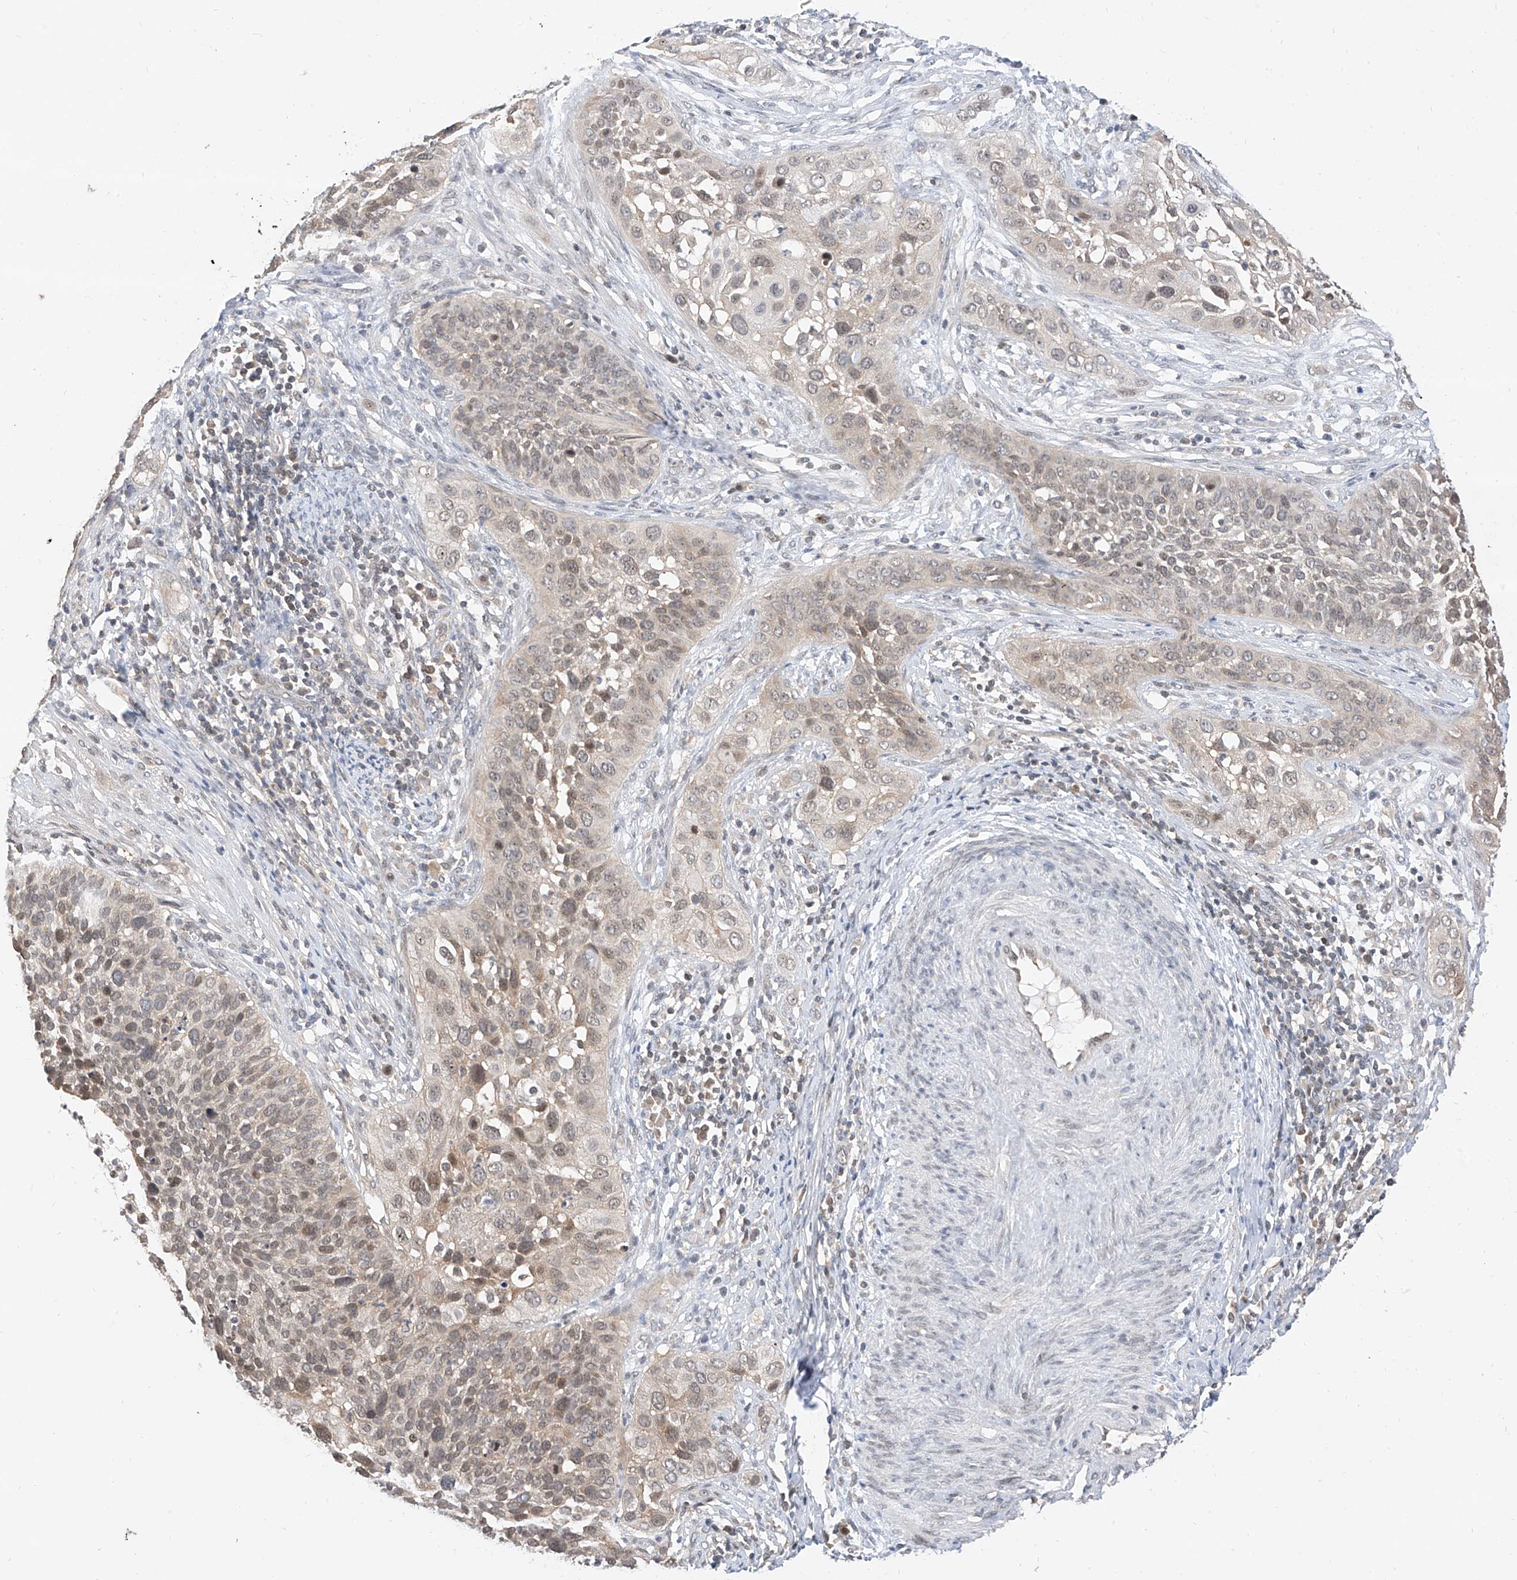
{"staining": {"intensity": "weak", "quantity": "<25%", "location": "cytoplasmic/membranous"}, "tissue": "cervical cancer", "cell_type": "Tumor cells", "image_type": "cancer", "snomed": [{"axis": "morphology", "description": "Squamous cell carcinoma, NOS"}, {"axis": "topography", "description": "Cervix"}], "caption": "Immunohistochemical staining of cervical cancer (squamous cell carcinoma) shows no significant positivity in tumor cells.", "gene": "PPA2", "patient": {"sex": "female", "age": 34}}